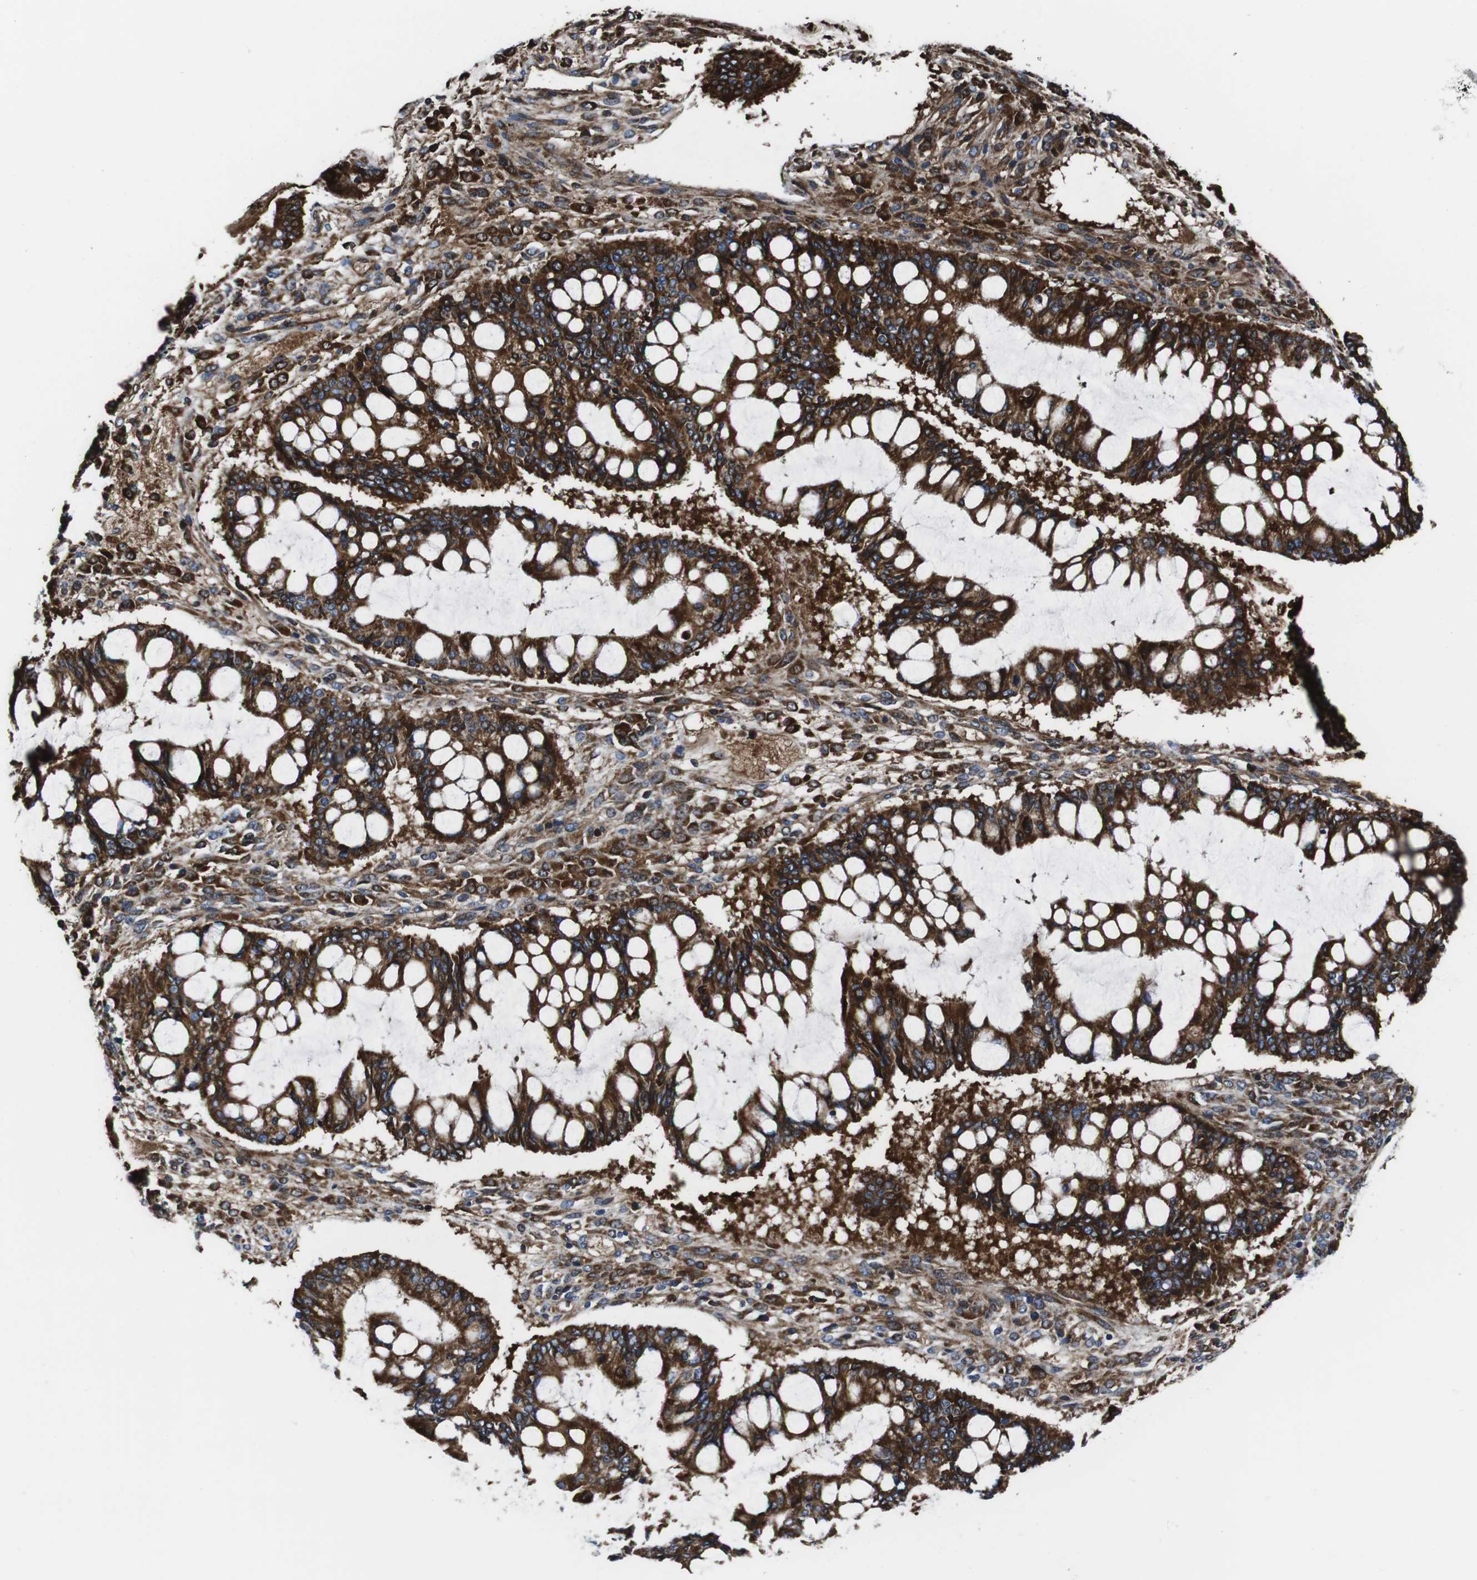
{"staining": {"intensity": "strong", "quantity": ">75%", "location": "cytoplasmic/membranous"}, "tissue": "ovarian cancer", "cell_type": "Tumor cells", "image_type": "cancer", "snomed": [{"axis": "morphology", "description": "Cystadenocarcinoma, mucinous, NOS"}, {"axis": "topography", "description": "Ovary"}], "caption": "Ovarian cancer stained with IHC demonstrates strong cytoplasmic/membranous expression in about >75% of tumor cells.", "gene": "SMYD3", "patient": {"sex": "female", "age": 73}}